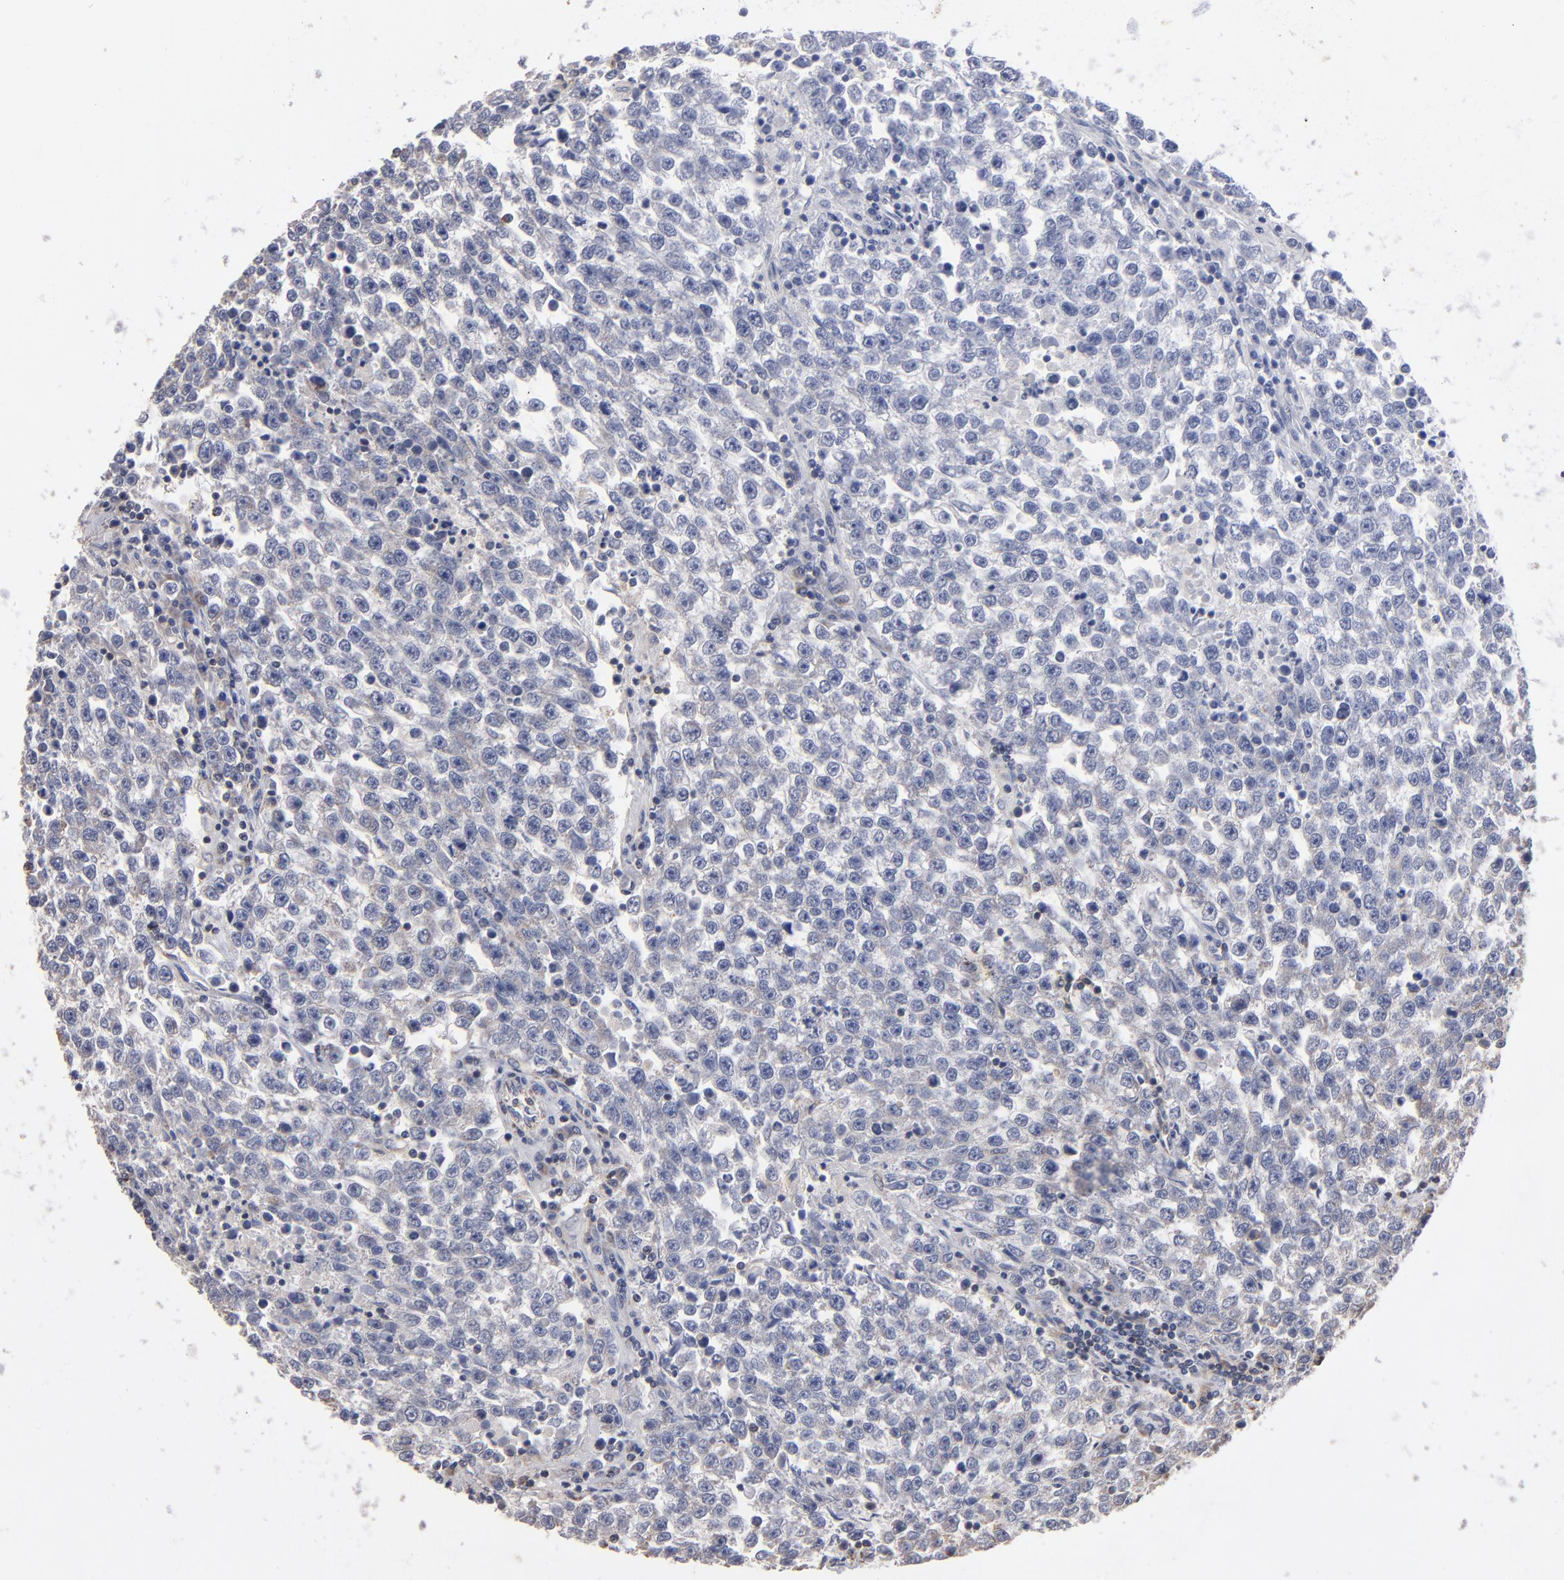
{"staining": {"intensity": "weak", "quantity": "<25%", "location": "cytoplasmic/membranous"}, "tissue": "testis cancer", "cell_type": "Tumor cells", "image_type": "cancer", "snomed": [{"axis": "morphology", "description": "Seminoma, NOS"}, {"axis": "topography", "description": "Testis"}], "caption": "Immunohistochemistry (IHC) of human testis seminoma demonstrates no staining in tumor cells. Brightfield microscopy of immunohistochemistry (IHC) stained with DAB (brown) and hematoxylin (blue), captured at high magnification.", "gene": "MIPOL1", "patient": {"sex": "male", "age": 36}}